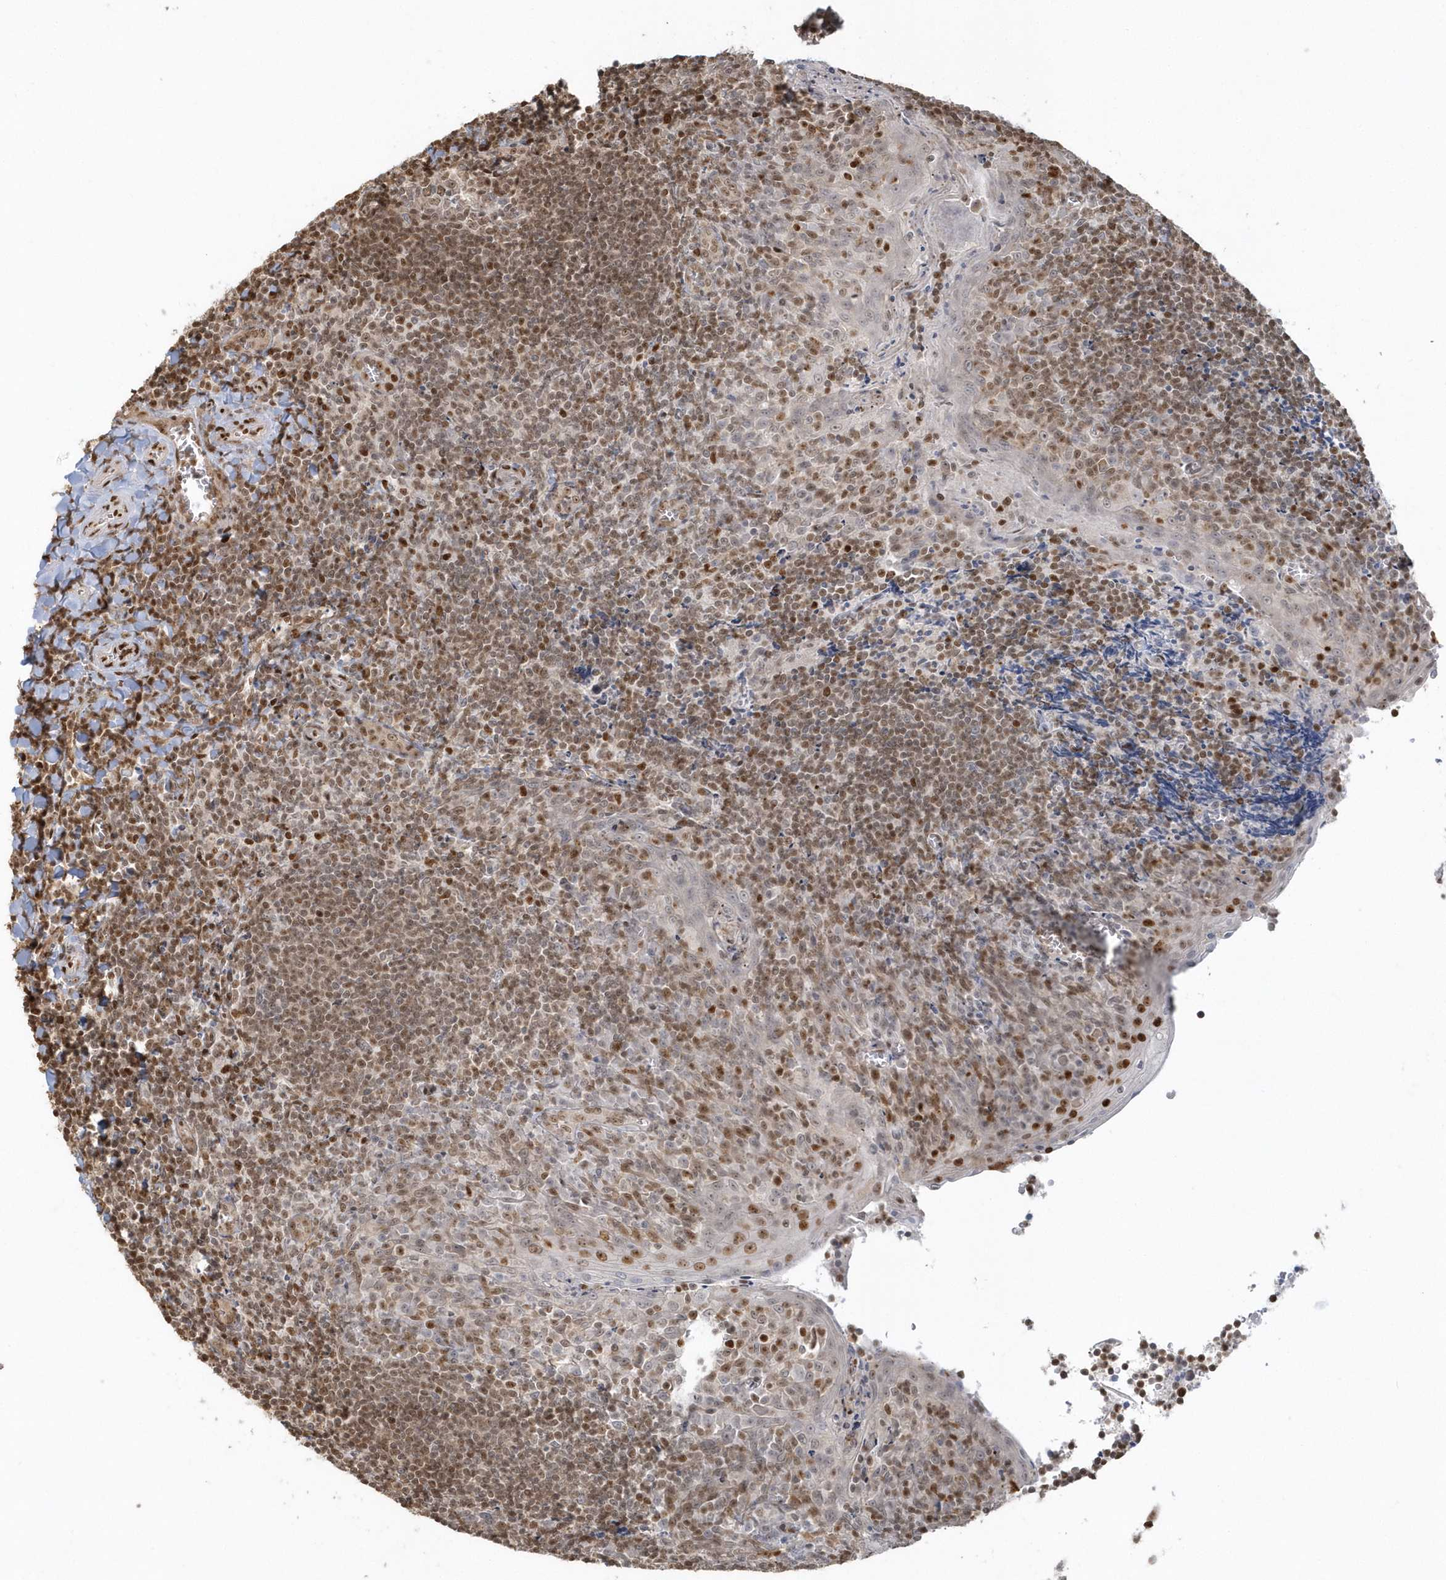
{"staining": {"intensity": "weak", "quantity": "<25%", "location": "nuclear"}, "tissue": "tonsil", "cell_type": "Germinal center cells", "image_type": "normal", "snomed": [{"axis": "morphology", "description": "Normal tissue, NOS"}, {"axis": "topography", "description": "Tonsil"}], "caption": "Immunohistochemical staining of normal tonsil reveals no significant staining in germinal center cells. Nuclei are stained in blue.", "gene": "SUMO2", "patient": {"sex": "male", "age": 27}}